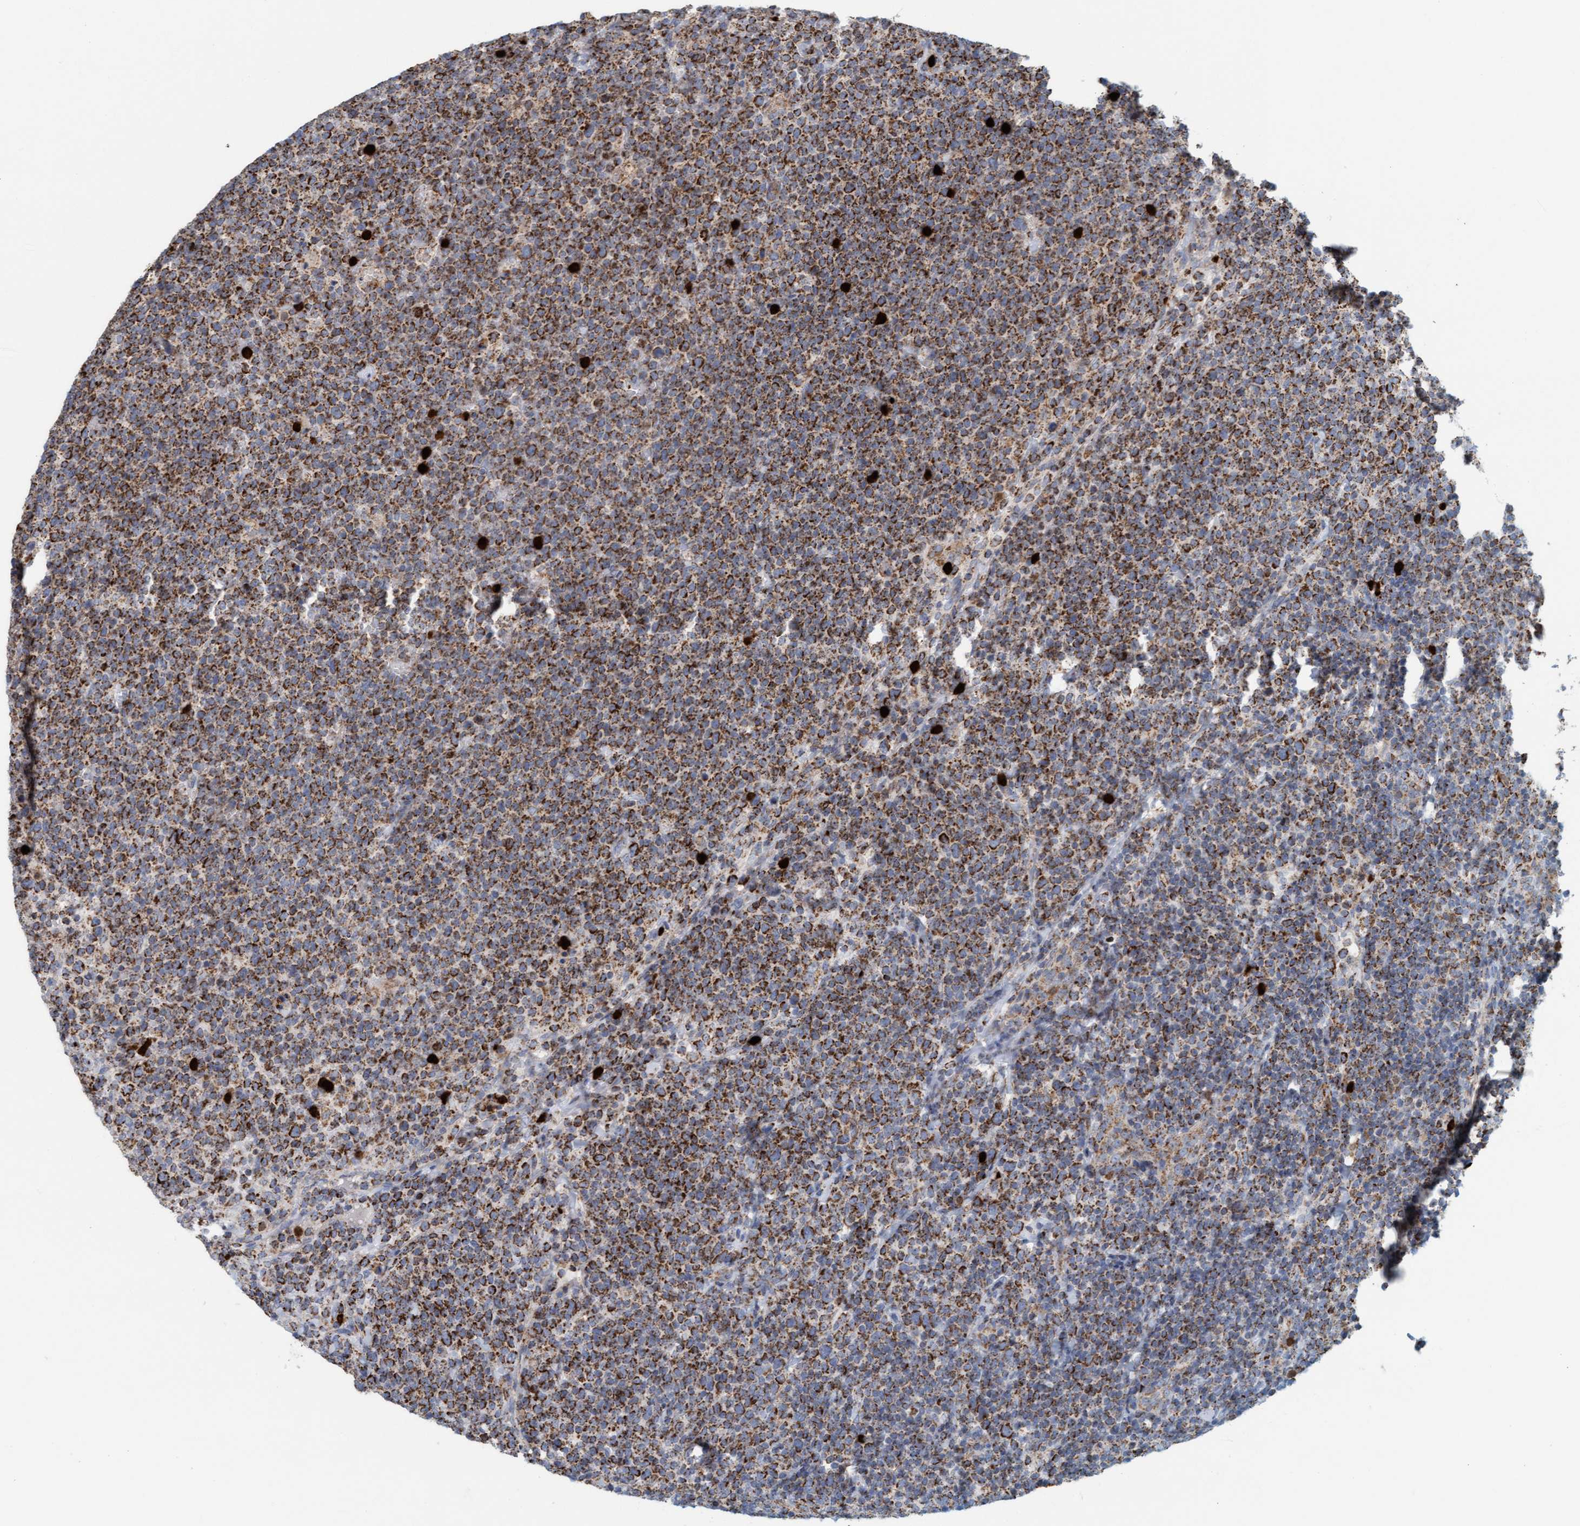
{"staining": {"intensity": "strong", "quantity": ">75%", "location": "cytoplasmic/membranous"}, "tissue": "lymphoma", "cell_type": "Tumor cells", "image_type": "cancer", "snomed": [{"axis": "morphology", "description": "Malignant lymphoma, non-Hodgkin's type, High grade"}, {"axis": "topography", "description": "Lymph node"}], "caption": "Tumor cells reveal high levels of strong cytoplasmic/membranous staining in approximately >75% of cells in human lymphoma.", "gene": "B9D1", "patient": {"sex": "male", "age": 61}}